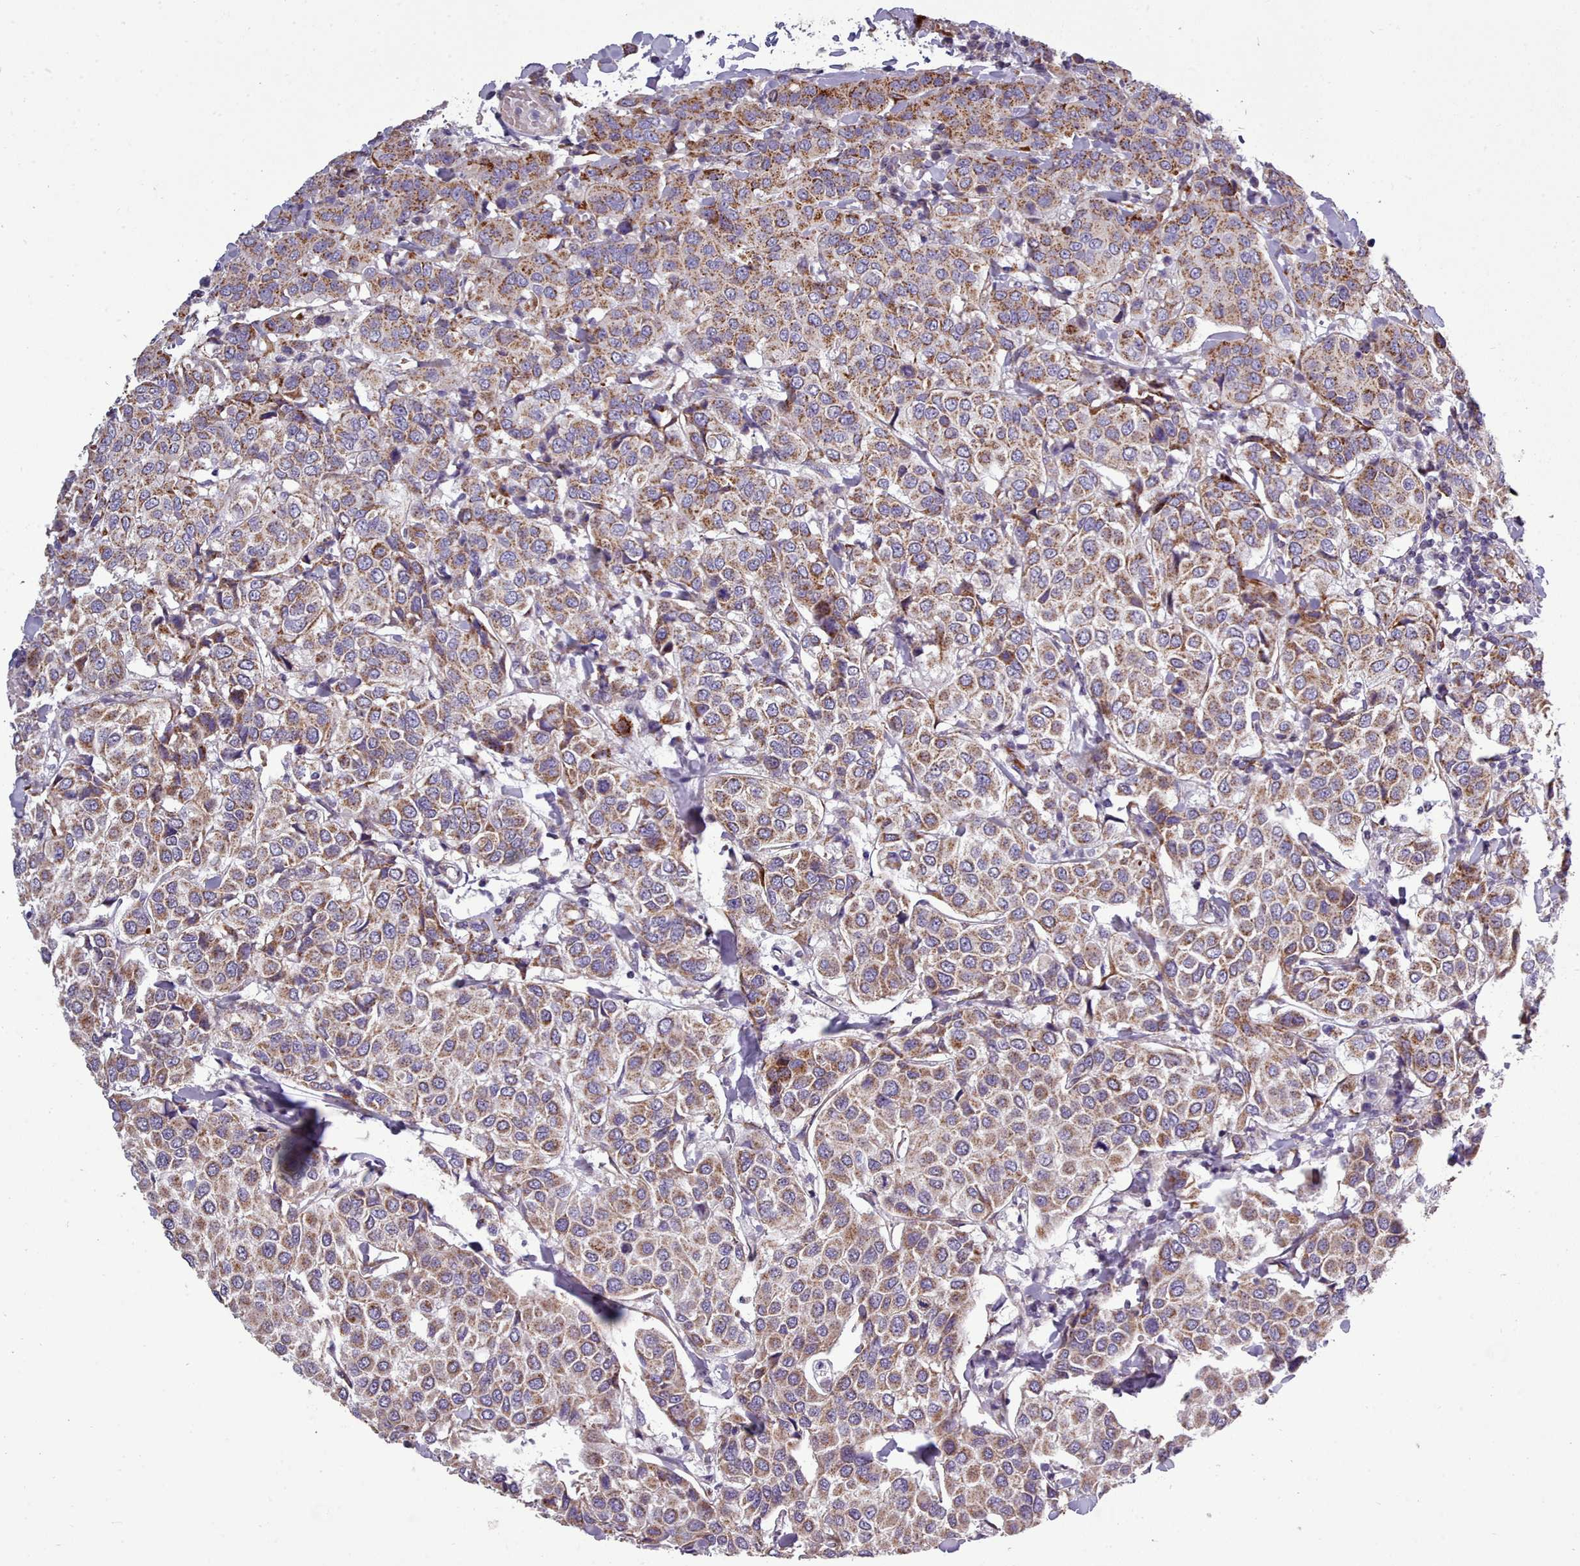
{"staining": {"intensity": "moderate", "quantity": ">75%", "location": "cytoplasmic/membranous"}, "tissue": "breast cancer", "cell_type": "Tumor cells", "image_type": "cancer", "snomed": [{"axis": "morphology", "description": "Duct carcinoma"}, {"axis": "topography", "description": "Breast"}], "caption": "Brown immunohistochemical staining in human breast cancer shows moderate cytoplasmic/membranous staining in approximately >75% of tumor cells.", "gene": "FKBP10", "patient": {"sex": "female", "age": 55}}